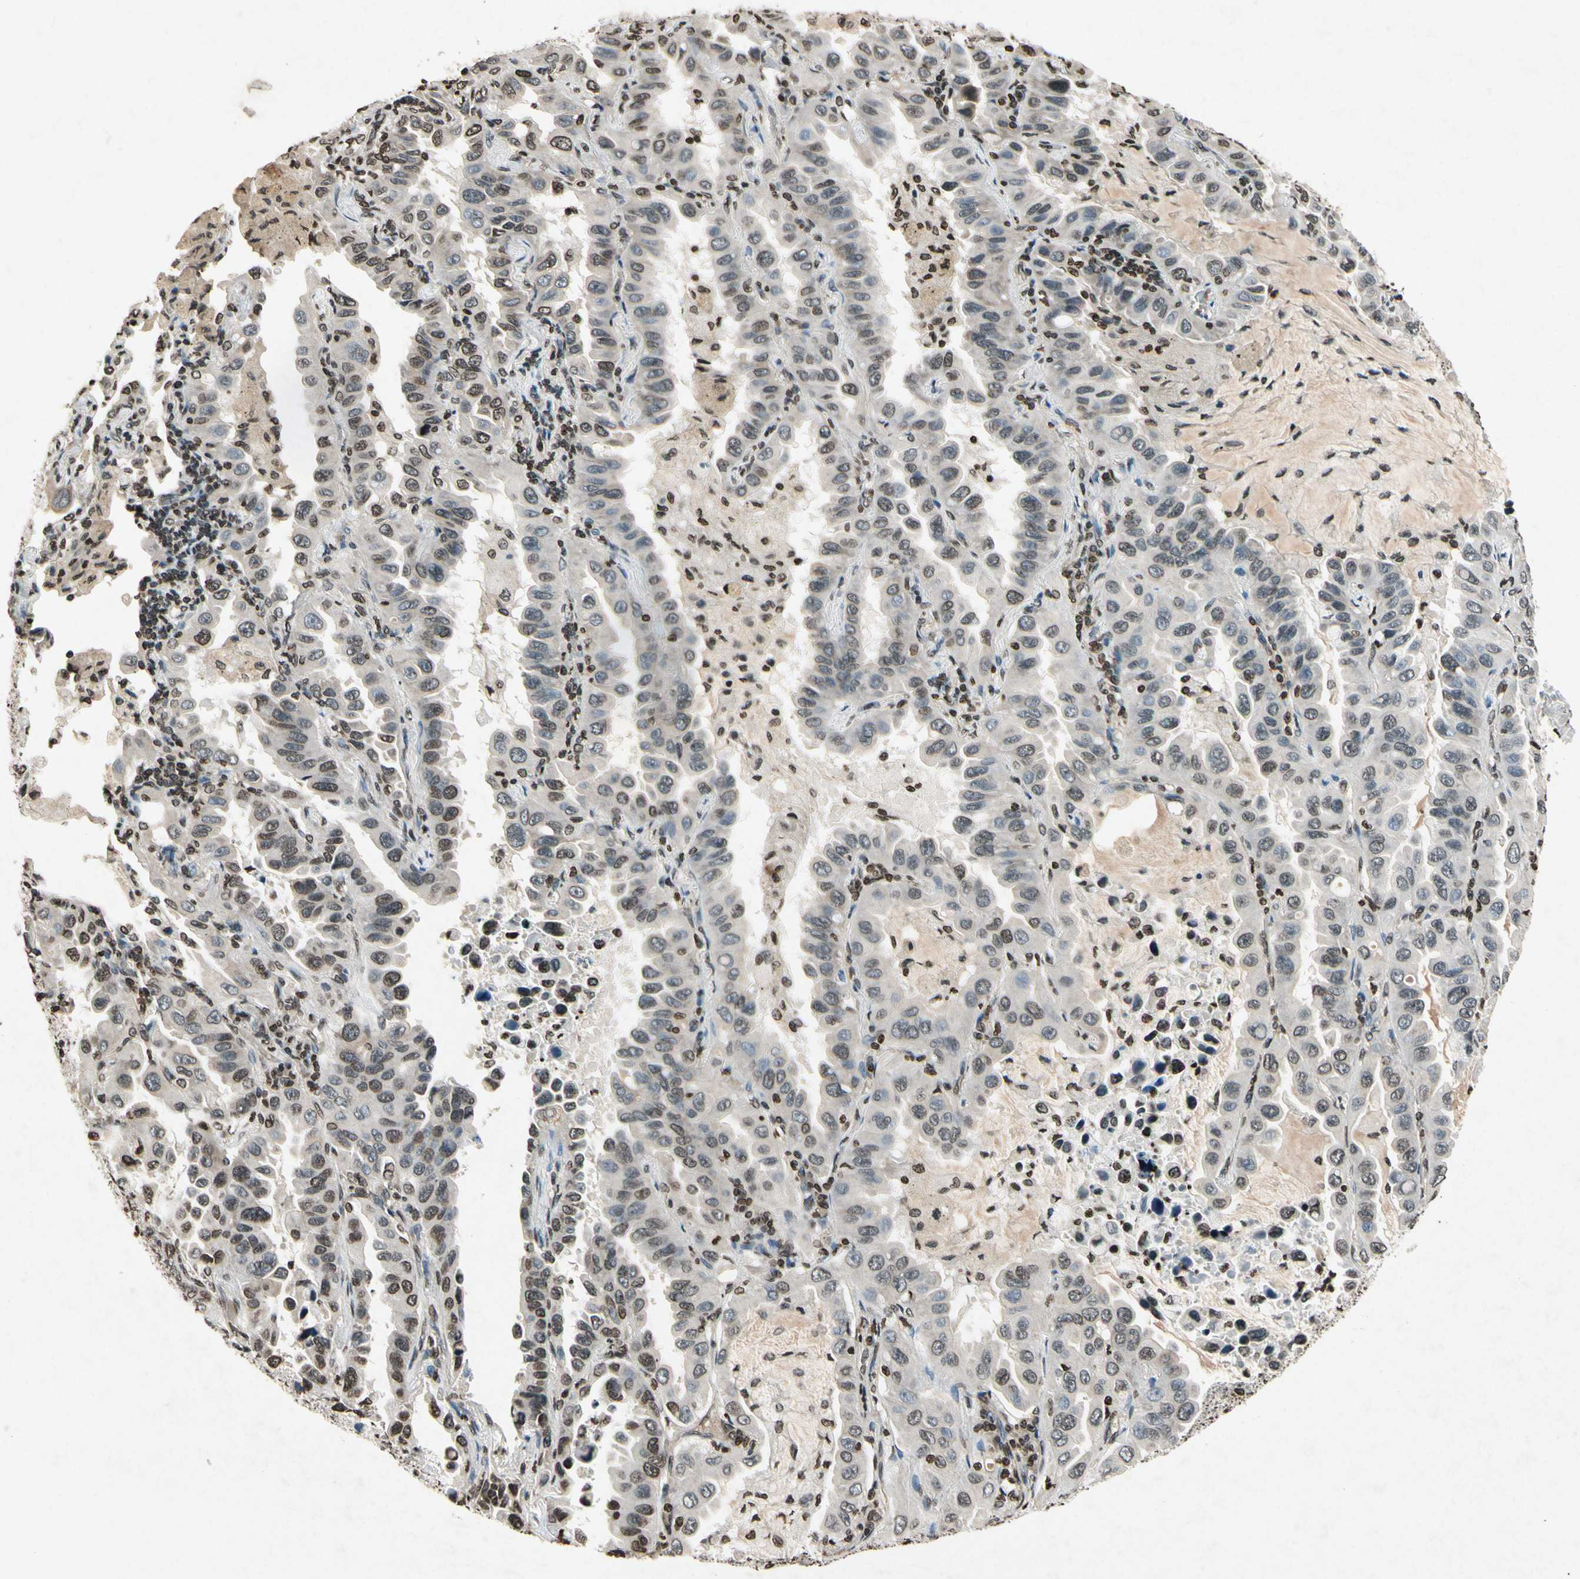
{"staining": {"intensity": "weak", "quantity": "25%-75%", "location": "nuclear"}, "tissue": "lung cancer", "cell_type": "Tumor cells", "image_type": "cancer", "snomed": [{"axis": "morphology", "description": "Adenocarcinoma, NOS"}, {"axis": "topography", "description": "Lung"}], "caption": "Weak nuclear expression for a protein is identified in approximately 25%-75% of tumor cells of lung cancer (adenocarcinoma) using IHC.", "gene": "HOXB3", "patient": {"sex": "male", "age": 64}}